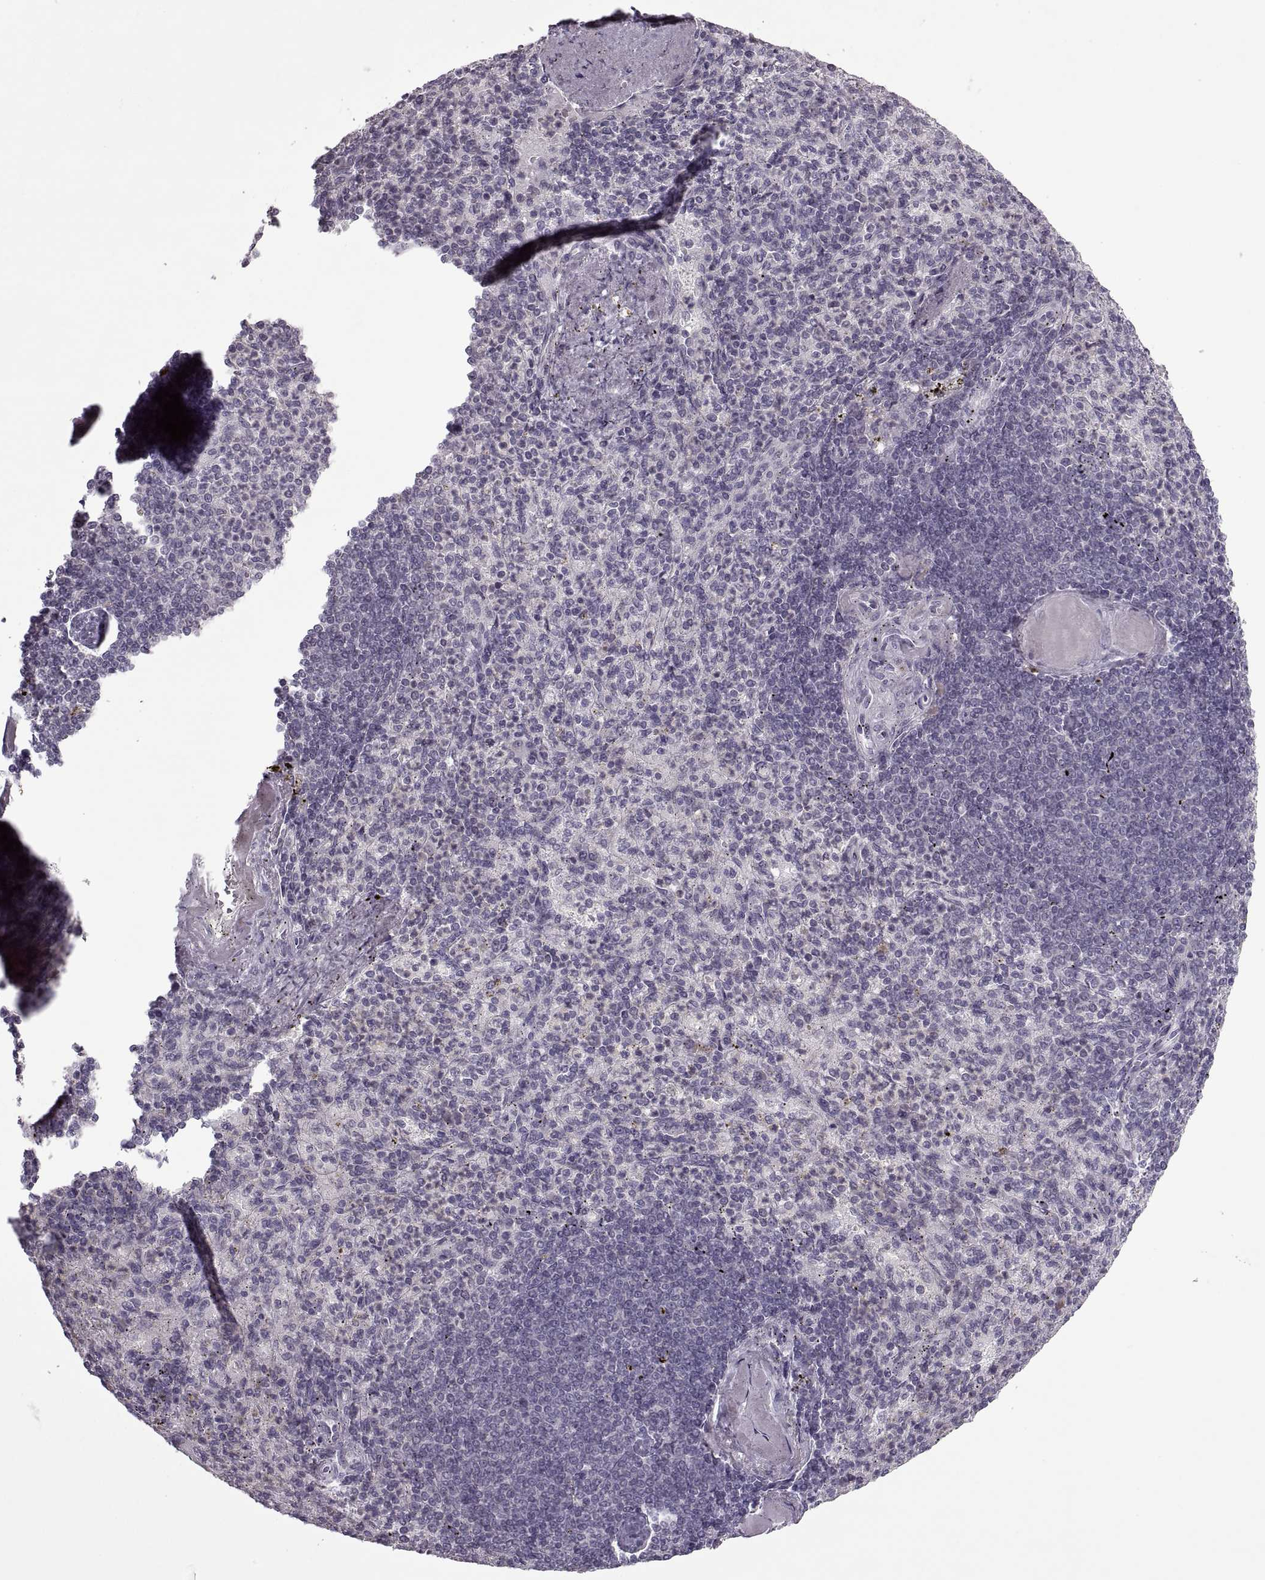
{"staining": {"intensity": "negative", "quantity": "none", "location": "none"}, "tissue": "spleen", "cell_type": "Cells in red pulp", "image_type": "normal", "snomed": [{"axis": "morphology", "description": "Normal tissue, NOS"}, {"axis": "topography", "description": "Spleen"}], "caption": "The immunohistochemistry histopathology image has no significant expression in cells in red pulp of spleen.", "gene": "MGAT4D", "patient": {"sex": "female", "age": 74}}